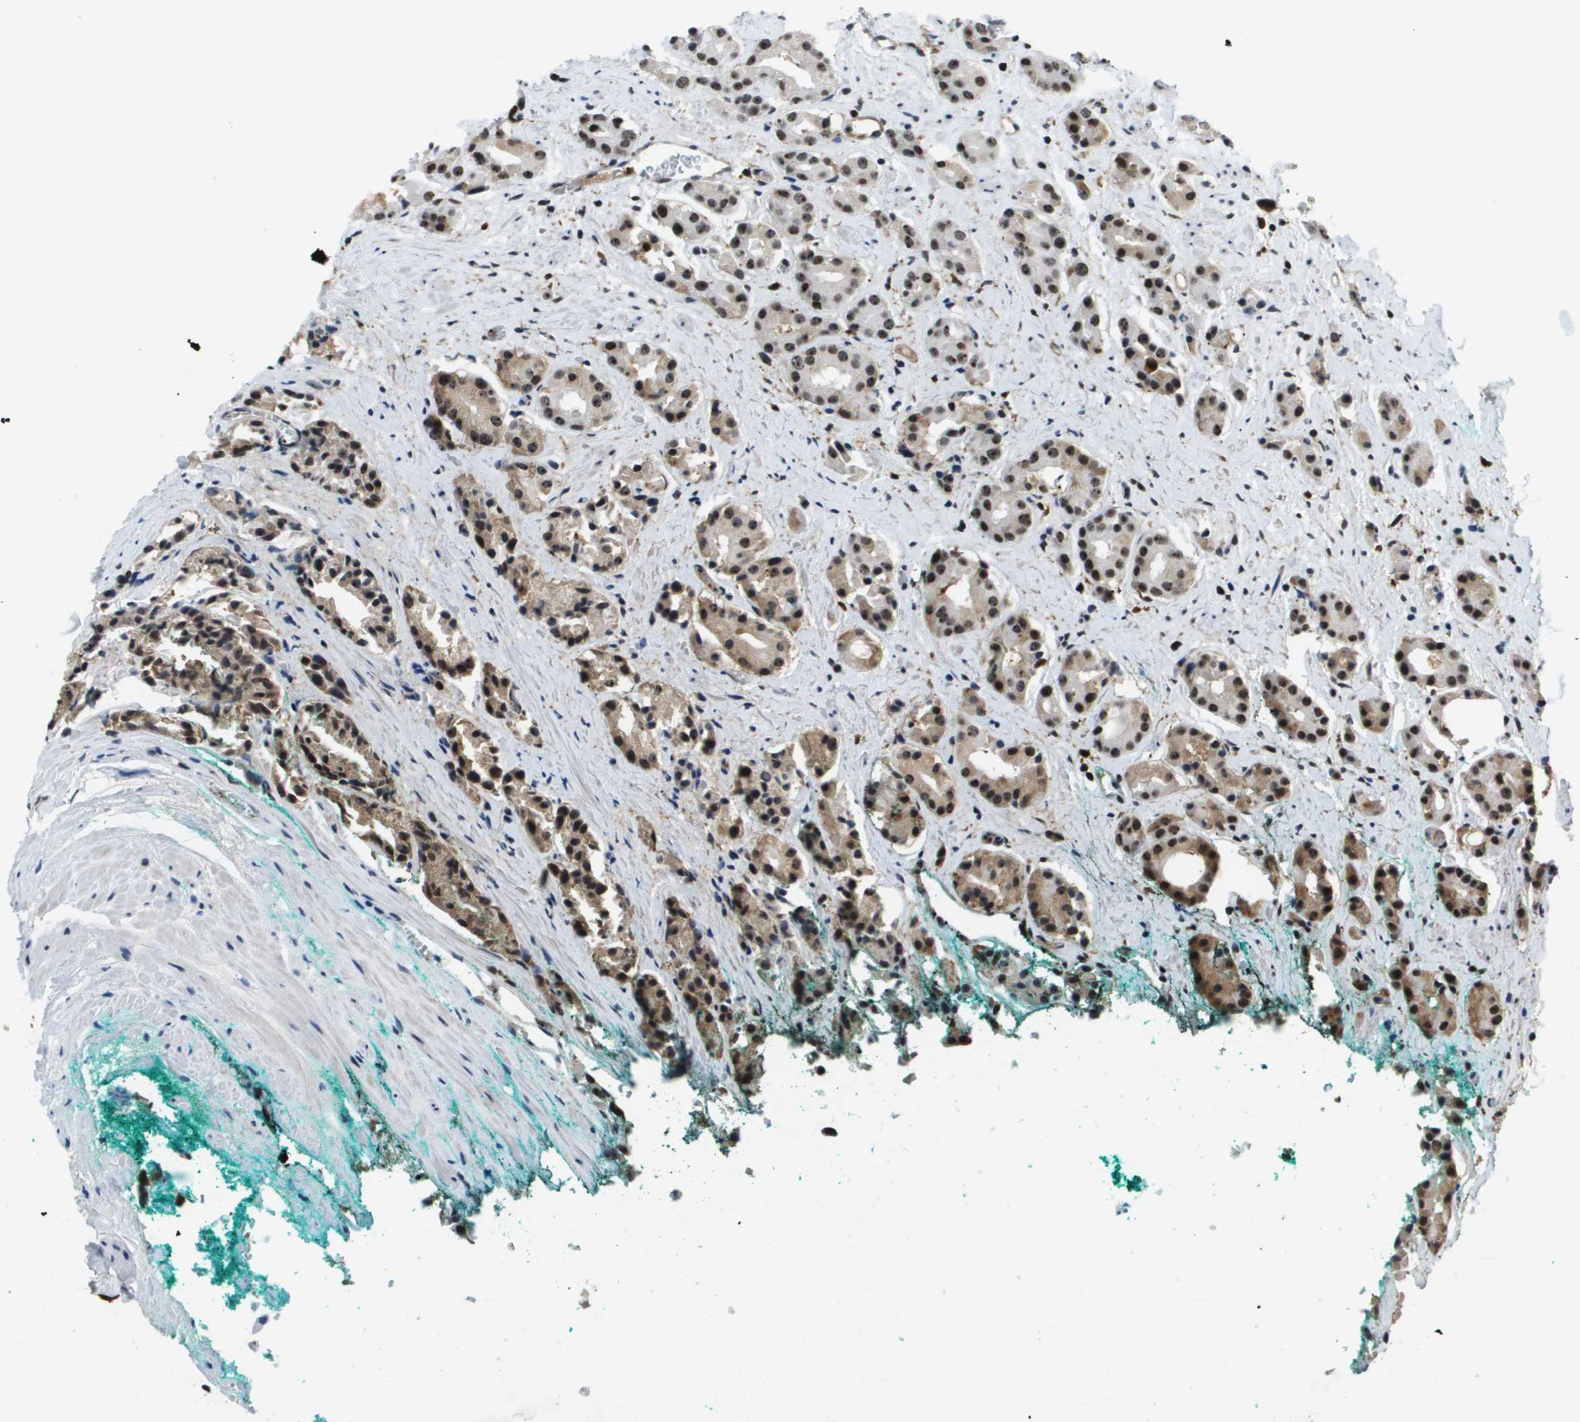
{"staining": {"intensity": "strong", "quantity": ">75%", "location": "nuclear"}, "tissue": "prostate cancer", "cell_type": "Tumor cells", "image_type": "cancer", "snomed": [{"axis": "morphology", "description": "Adenocarcinoma, High grade"}, {"axis": "topography", "description": "Prostate"}], "caption": "Adenocarcinoma (high-grade) (prostate) was stained to show a protein in brown. There is high levels of strong nuclear expression in approximately >75% of tumor cells.", "gene": "EP400", "patient": {"sex": "male", "age": 71}}